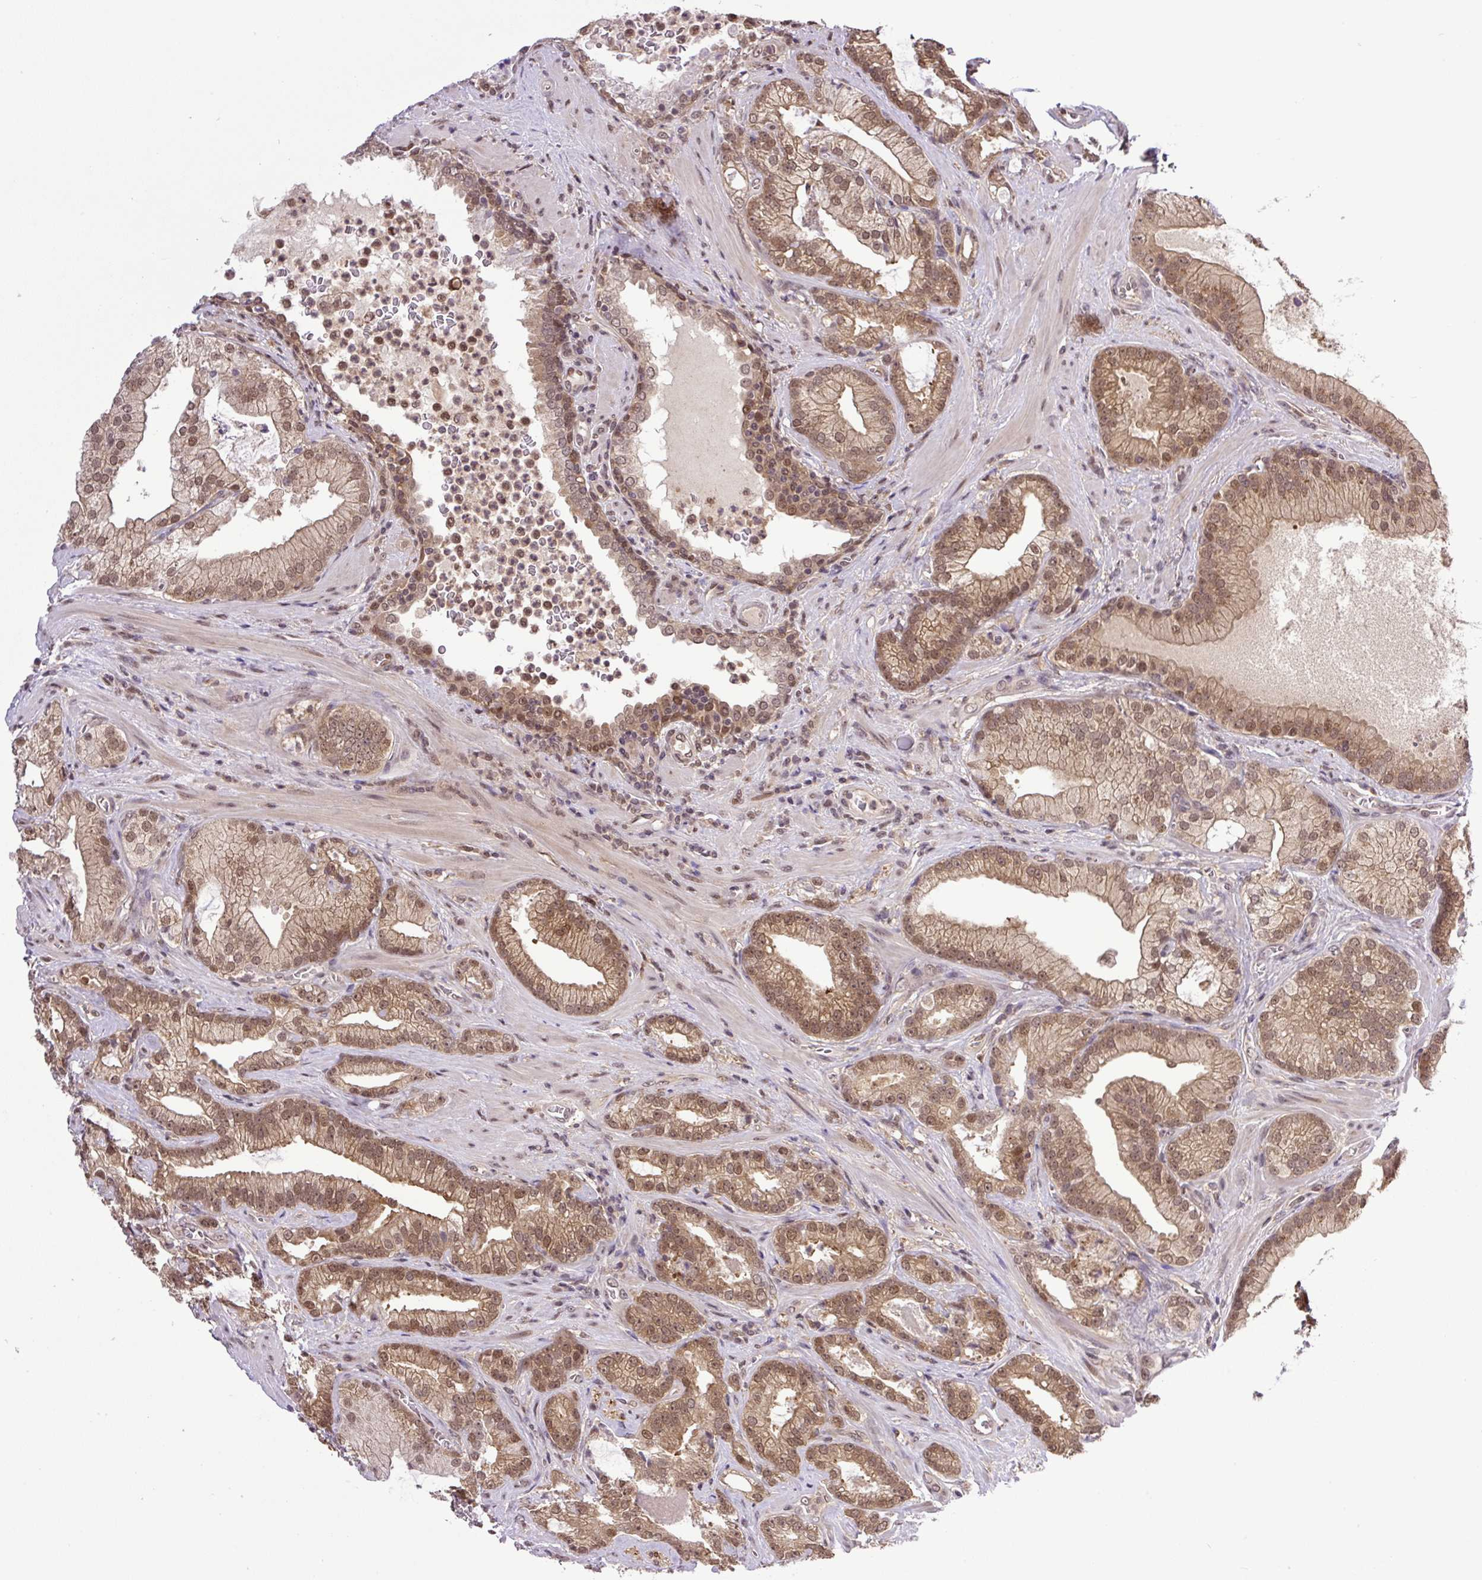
{"staining": {"intensity": "moderate", "quantity": ">75%", "location": "cytoplasmic/membranous,nuclear"}, "tissue": "prostate cancer", "cell_type": "Tumor cells", "image_type": "cancer", "snomed": [{"axis": "morphology", "description": "Adenocarcinoma, High grade"}, {"axis": "topography", "description": "Prostate"}], "caption": "Human prostate high-grade adenocarcinoma stained with a brown dye displays moderate cytoplasmic/membranous and nuclear positive expression in about >75% of tumor cells.", "gene": "SGTA", "patient": {"sex": "male", "age": 68}}